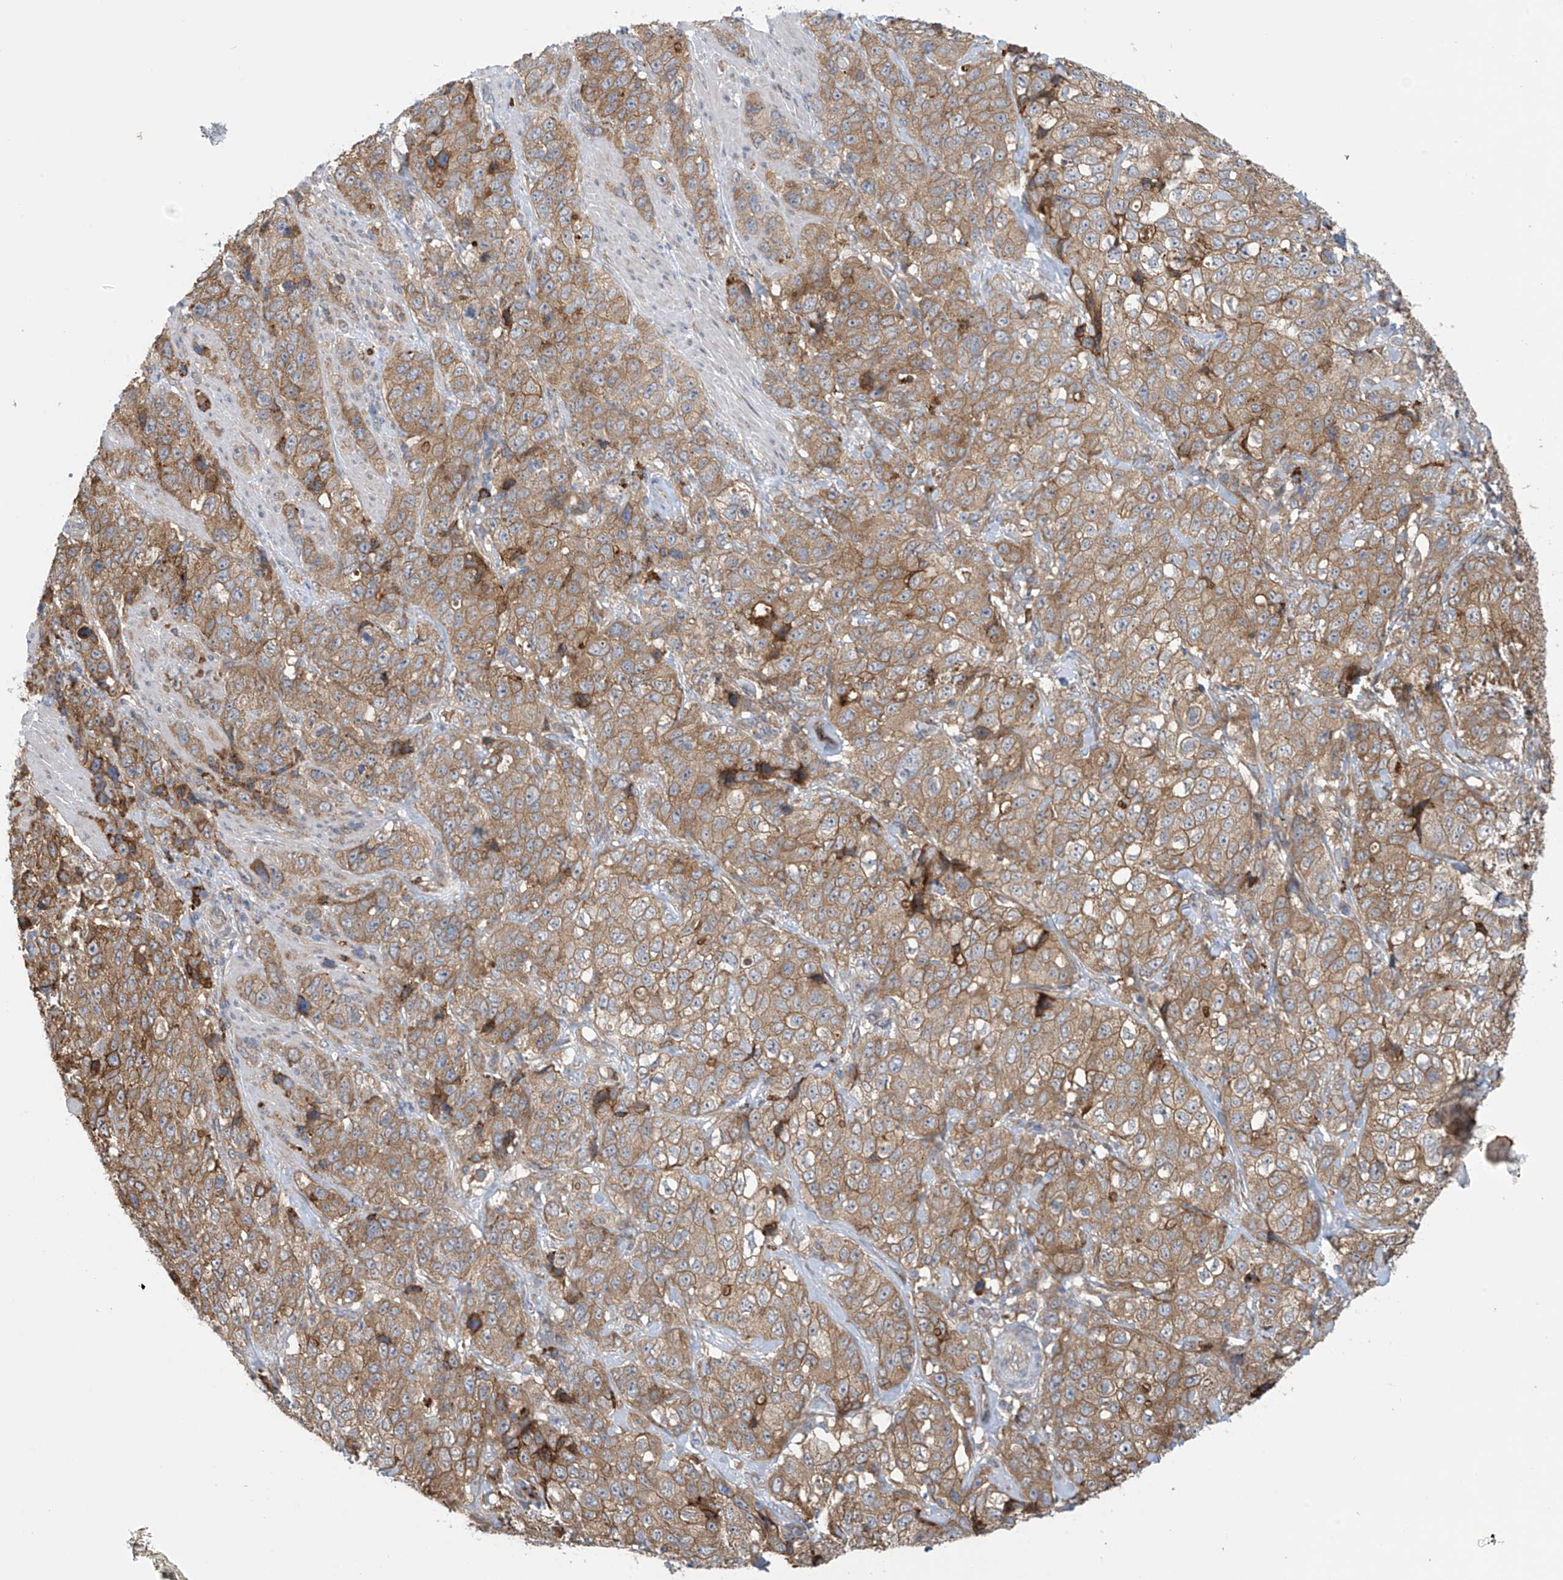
{"staining": {"intensity": "moderate", "quantity": ">75%", "location": "cytoplasmic/membranous"}, "tissue": "stomach cancer", "cell_type": "Tumor cells", "image_type": "cancer", "snomed": [{"axis": "morphology", "description": "Adenocarcinoma, NOS"}, {"axis": "topography", "description": "Stomach"}], "caption": "Stomach adenocarcinoma stained for a protein reveals moderate cytoplasmic/membranous positivity in tumor cells. (brown staining indicates protein expression, while blue staining denotes nuclei).", "gene": "KIAA1522", "patient": {"sex": "male", "age": 48}}